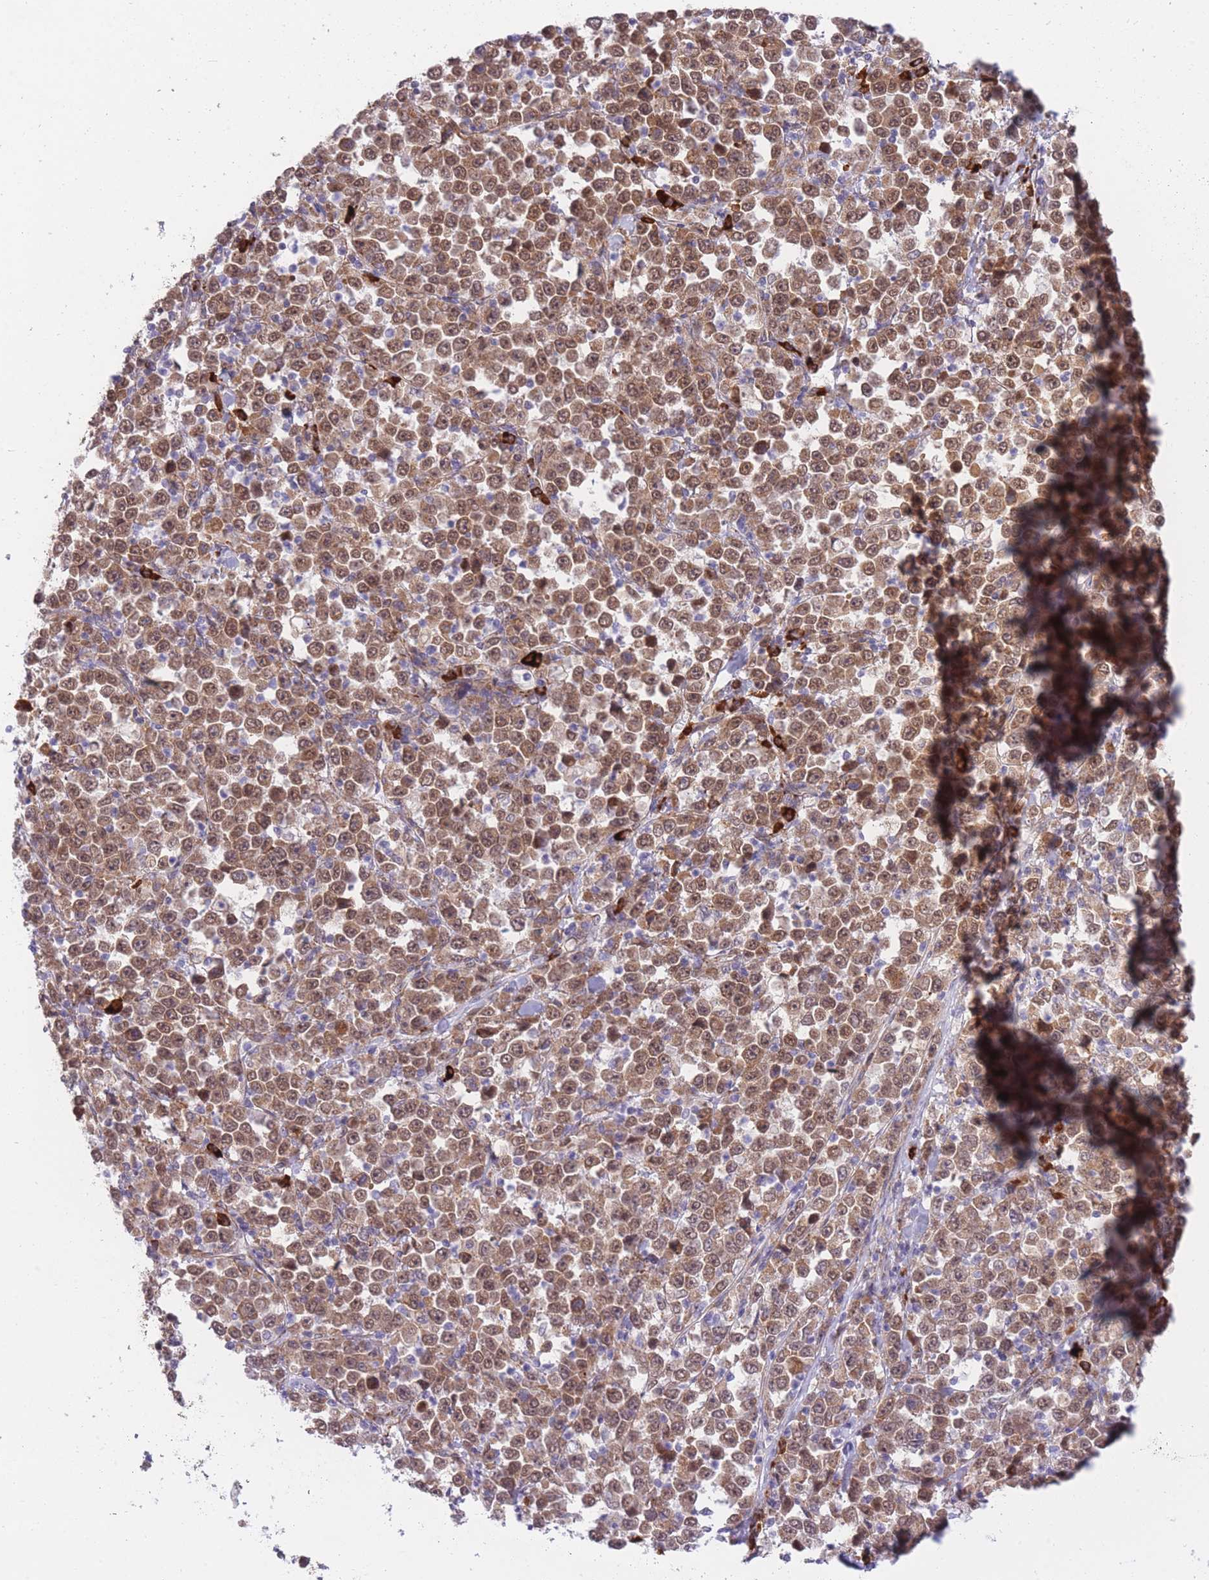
{"staining": {"intensity": "moderate", "quantity": ">75%", "location": "cytoplasmic/membranous,nuclear"}, "tissue": "stomach cancer", "cell_type": "Tumor cells", "image_type": "cancer", "snomed": [{"axis": "morphology", "description": "Normal tissue, NOS"}, {"axis": "morphology", "description": "Adenocarcinoma, NOS"}, {"axis": "topography", "description": "Stomach, upper"}, {"axis": "topography", "description": "Stomach"}], "caption": "Stomach adenocarcinoma stained with immunohistochemistry (IHC) demonstrates moderate cytoplasmic/membranous and nuclear staining in approximately >75% of tumor cells.", "gene": "EXOSC8", "patient": {"sex": "male", "age": 59}}